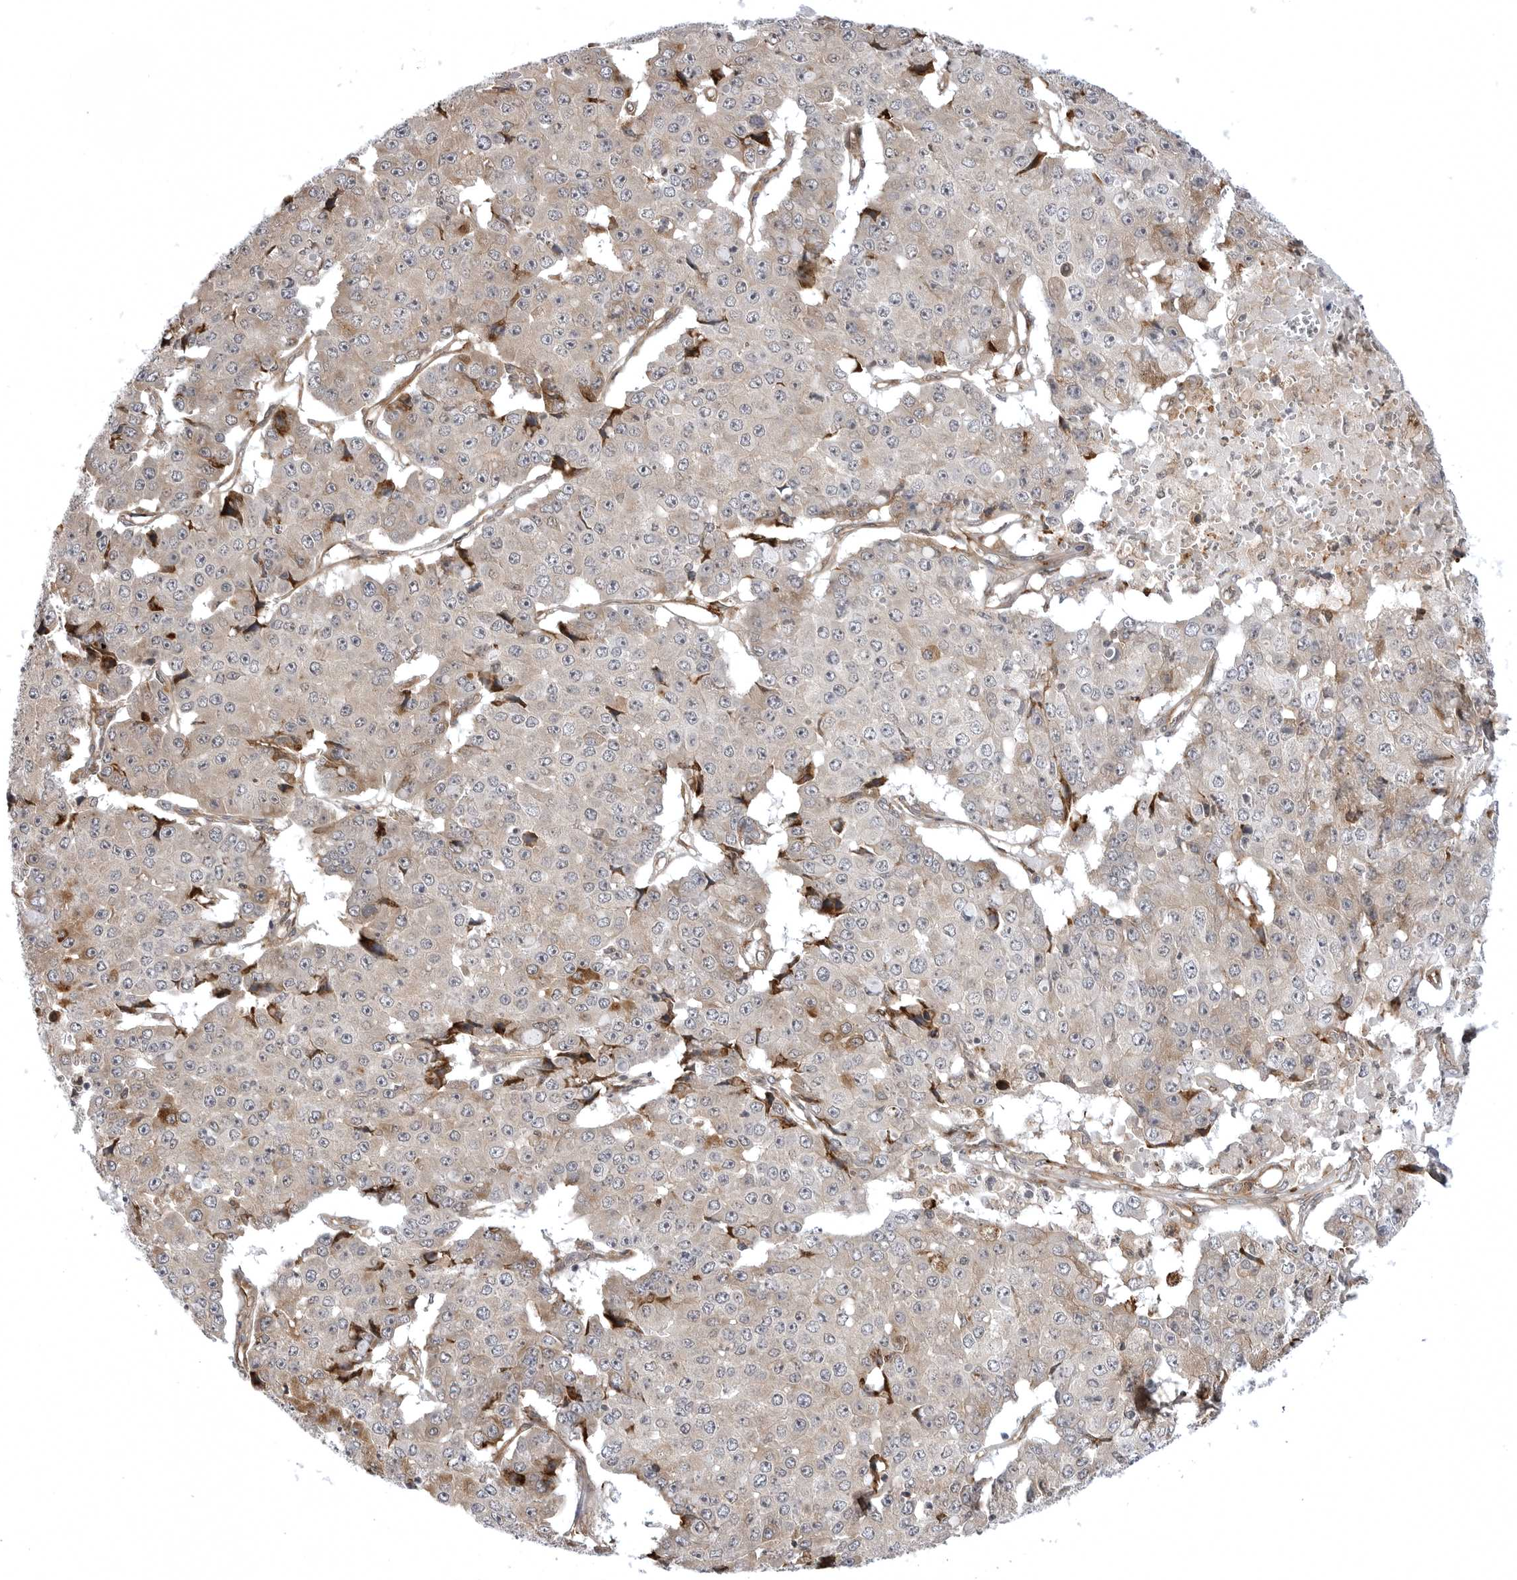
{"staining": {"intensity": "weak", "quantity": "25%-75%", "location": "cytoplasmic/membranous"}, "tissue": "pancreatic cancer", "cell_type": "Tumor cells", "image_type": "cancer", "snomed": [{"axis": "morphology", "description": "Adenocarcinoma, NOS"}, {"axis": "topography", "description": "Pancreas"}], "caption": "The image demonstrates a brown stain indicating the presence of a protein in the cytoplasmic/membranous of tumor cells in pancreatic cancer (adenocarcinoma).", "gene": "ARL5A", "patient": {"sex": "male", "age": 50}}